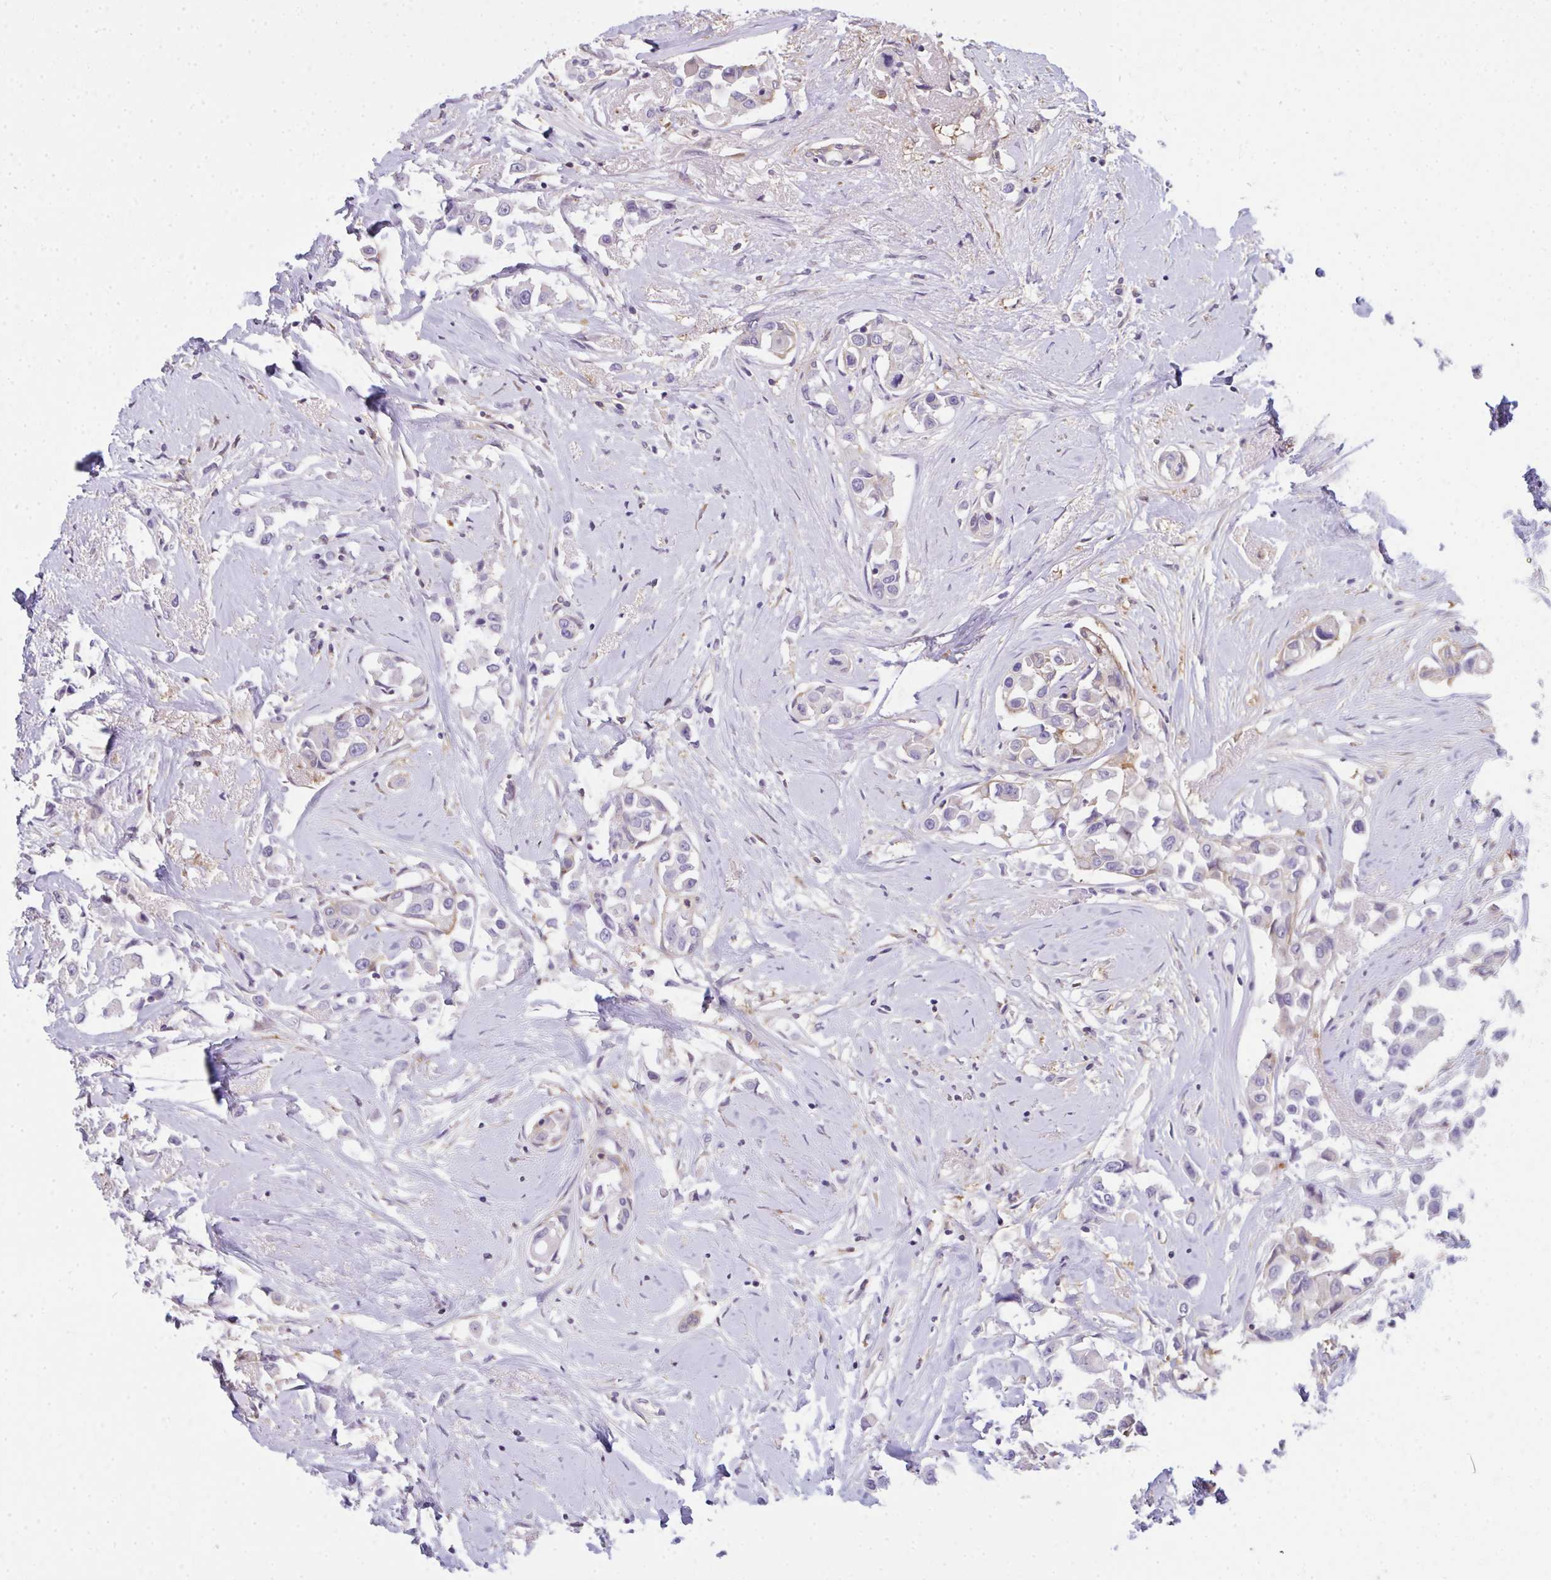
{"staining": {"intensity": "negative", "quantity": "none", "location": "none"}, "tissue": "breast cancer", "cell_type": "Tumor cells", "image_type": "cancer", "snomed": [{"axis": "morphology", "description": "Duct carcinoma"}, {"axis": "topography", "description": "Breast"}], "caption": "DAB (3,3'-diaminobenzidine) immunohistochemical staining of human breast cancer displays no significant positivity in tumor cells.", "gene": "SLC30A6", "patient": {"sex": "female", "age": 61}}